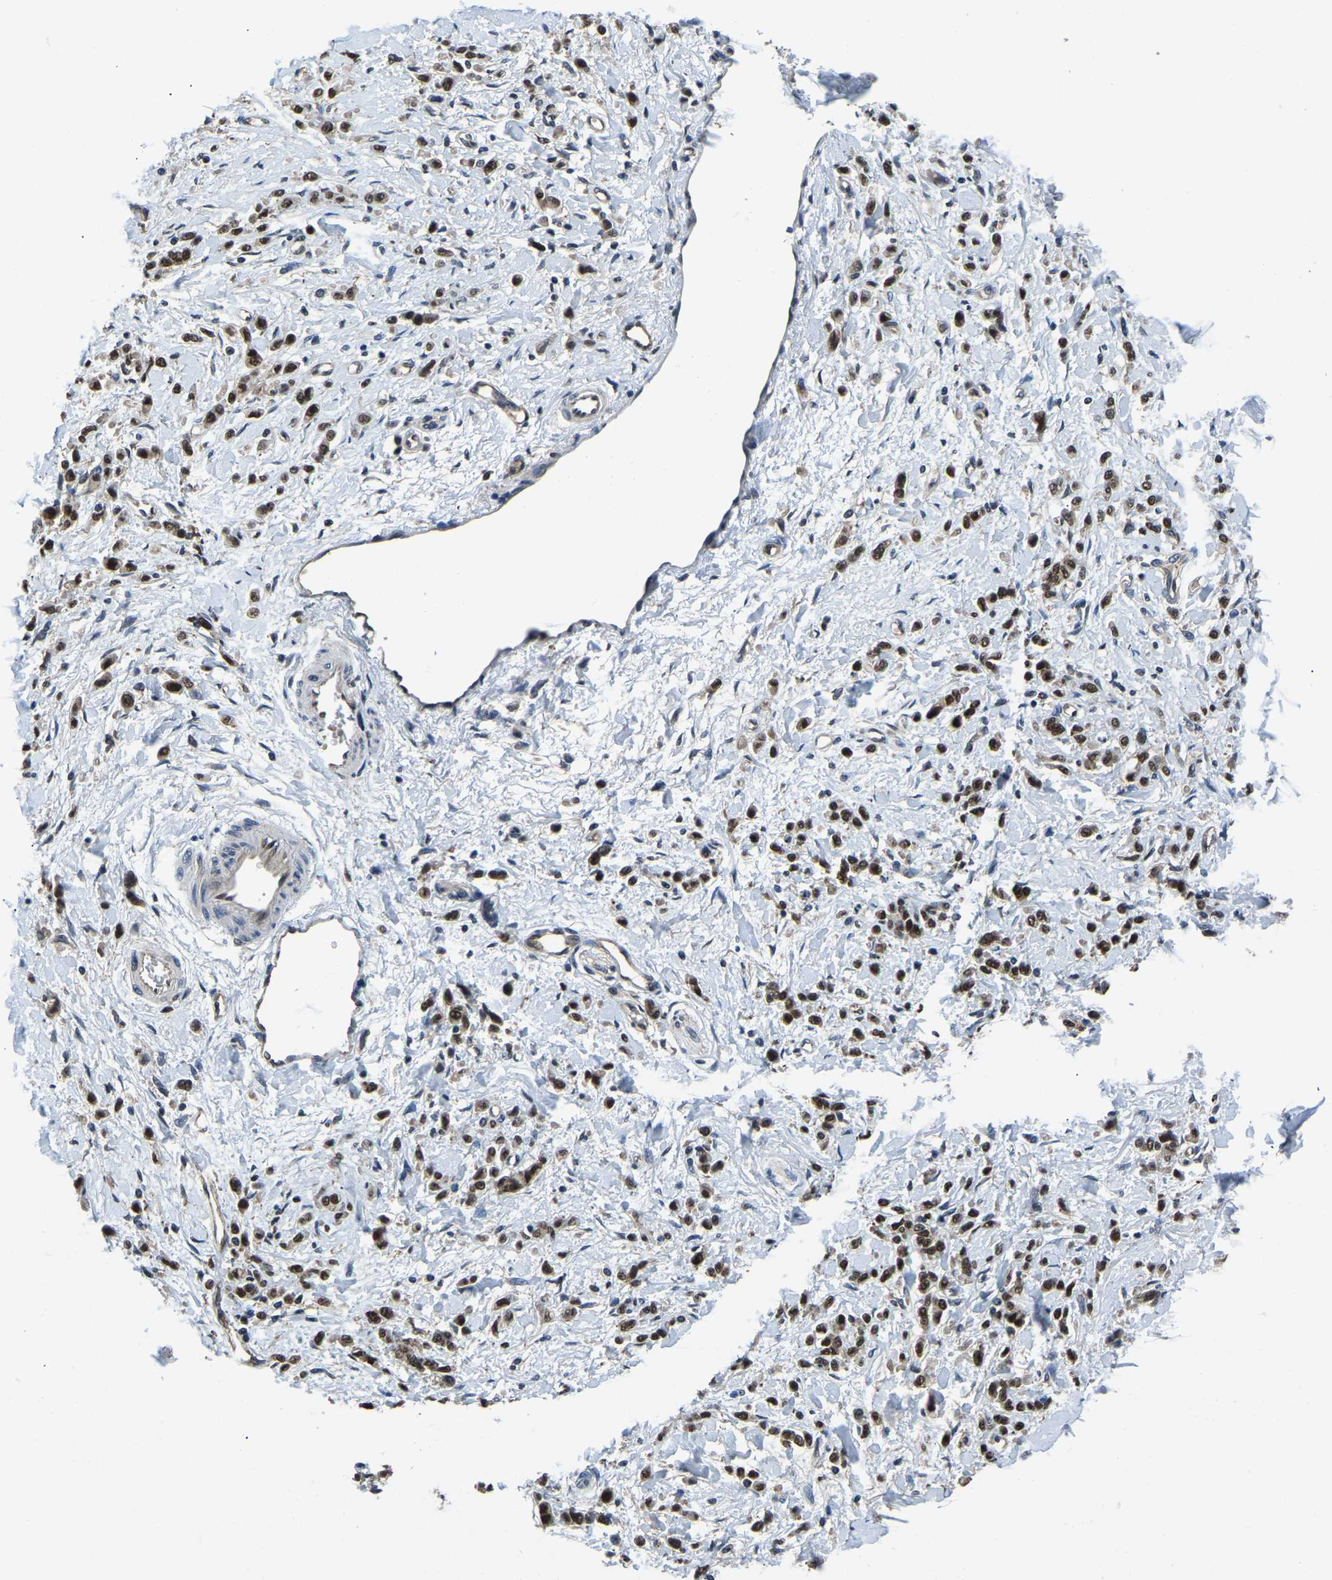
{"staining": {"intensity": "moderate", "quantity": ">75%", "location": "nuclear"}, "tissue": "stomach cancer", "cell_type": "Tumor cells", "image_type": "cancer", "snomed": [{"axis": "morphology", "description": "Normal tissue, NOS"}, {"axis": "morphology", "description": "Adenocarcinoma, NOS"}, {"axis": "topography", "description": "Stomach"}], "caption": "Tumor cells demonstrate medium levels of moderate nuclear staining in approximately >75% of cells in human stomach cancer.", "gene": "DFFA", "patient": {"sex": "male", "age": 82}}